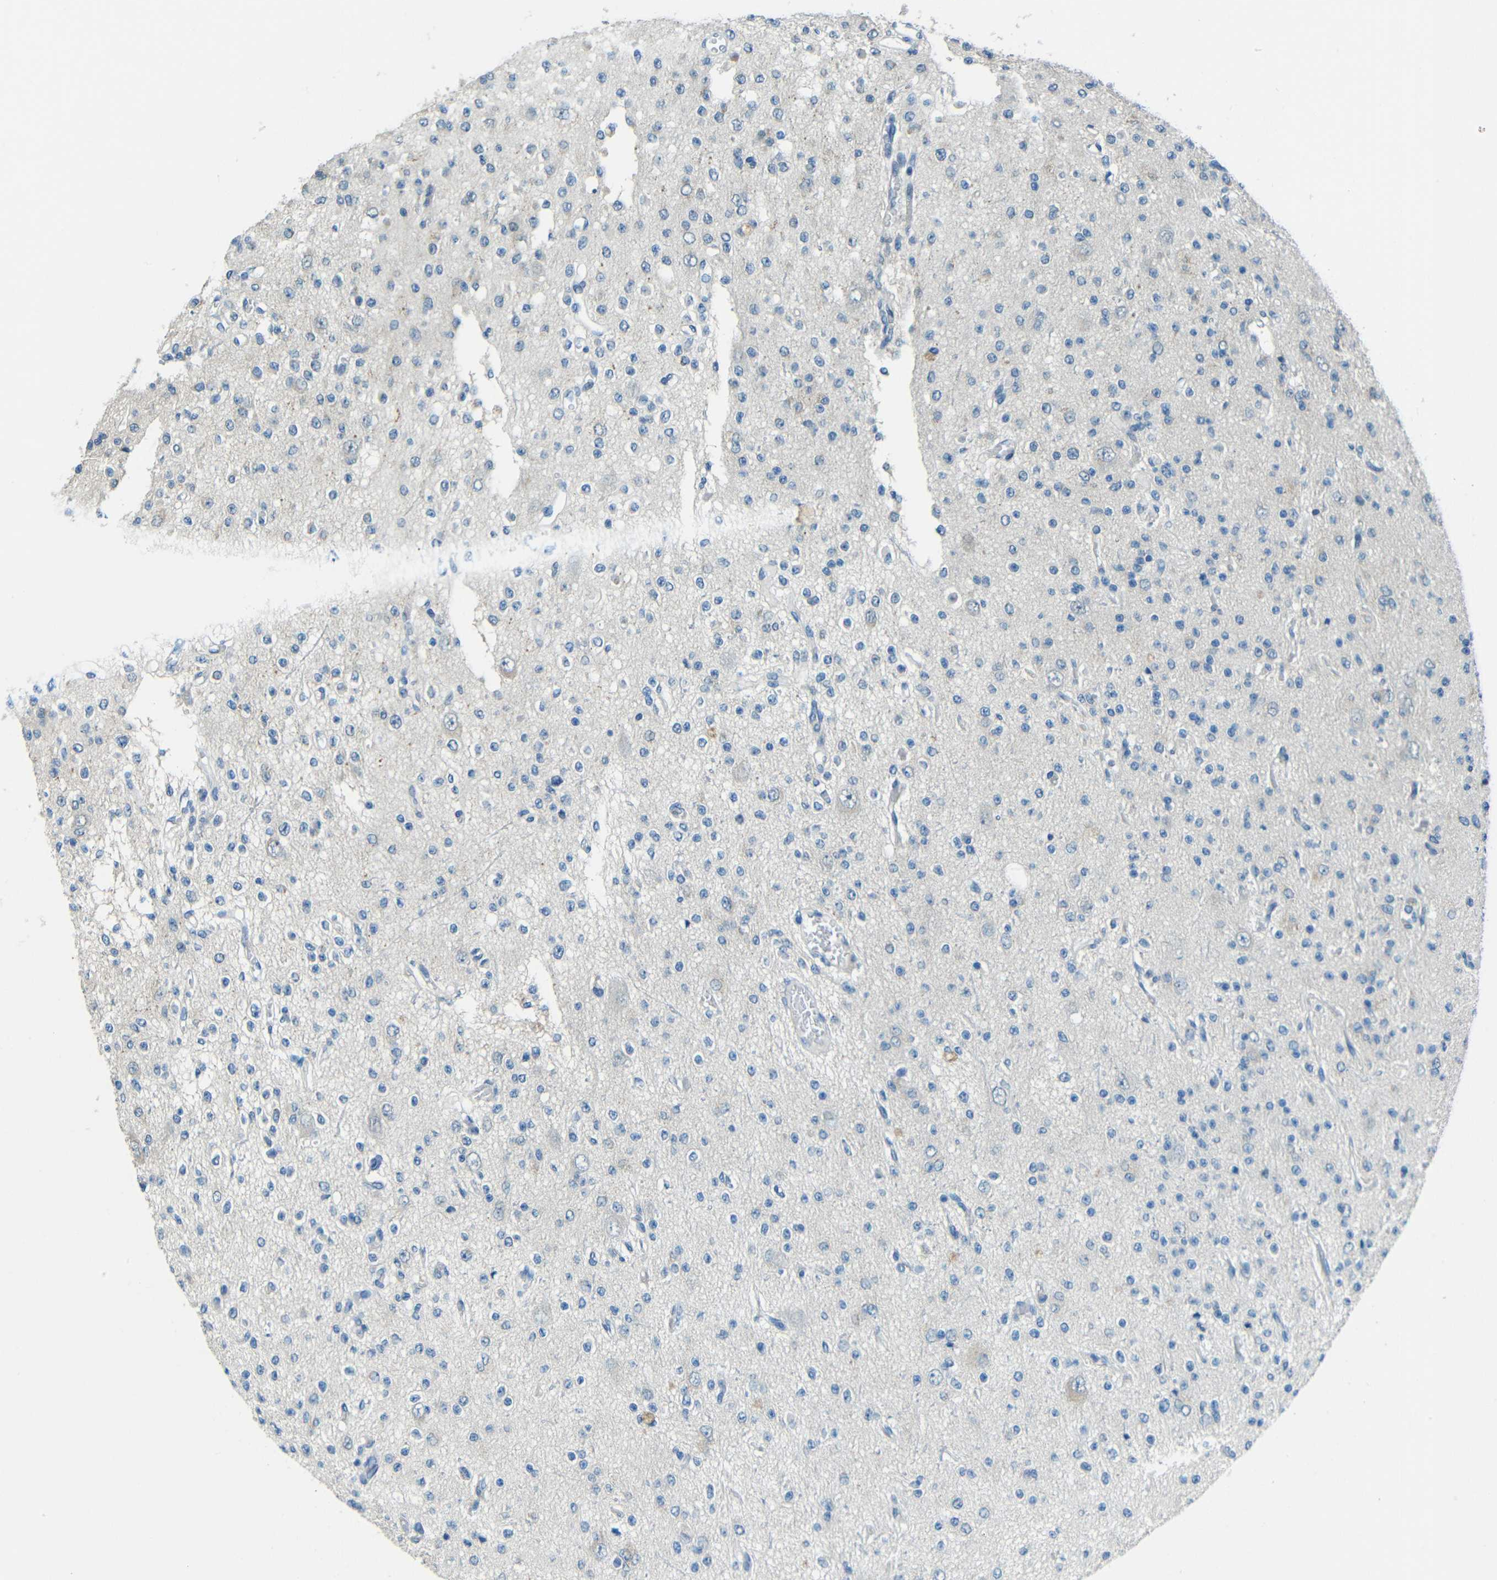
{"staining": {"intensity": "negative", "quantity": "none", "location": "none"}, "tissue": "glioma", "cell_type": "Tumor cells", "image_type": "cancer", "snomed": [{"axis": "morphology", "description": "Glioma, malignant, Low grade"}, {"axis": "topography", "description": "Brain"}], "caption": "A histopathology image of human glioma is negative for staining in tumor cells. Nuclei are stained in blue.", "gene": "ANKRD22", "patient": {"sex": "male", "age": 38}}